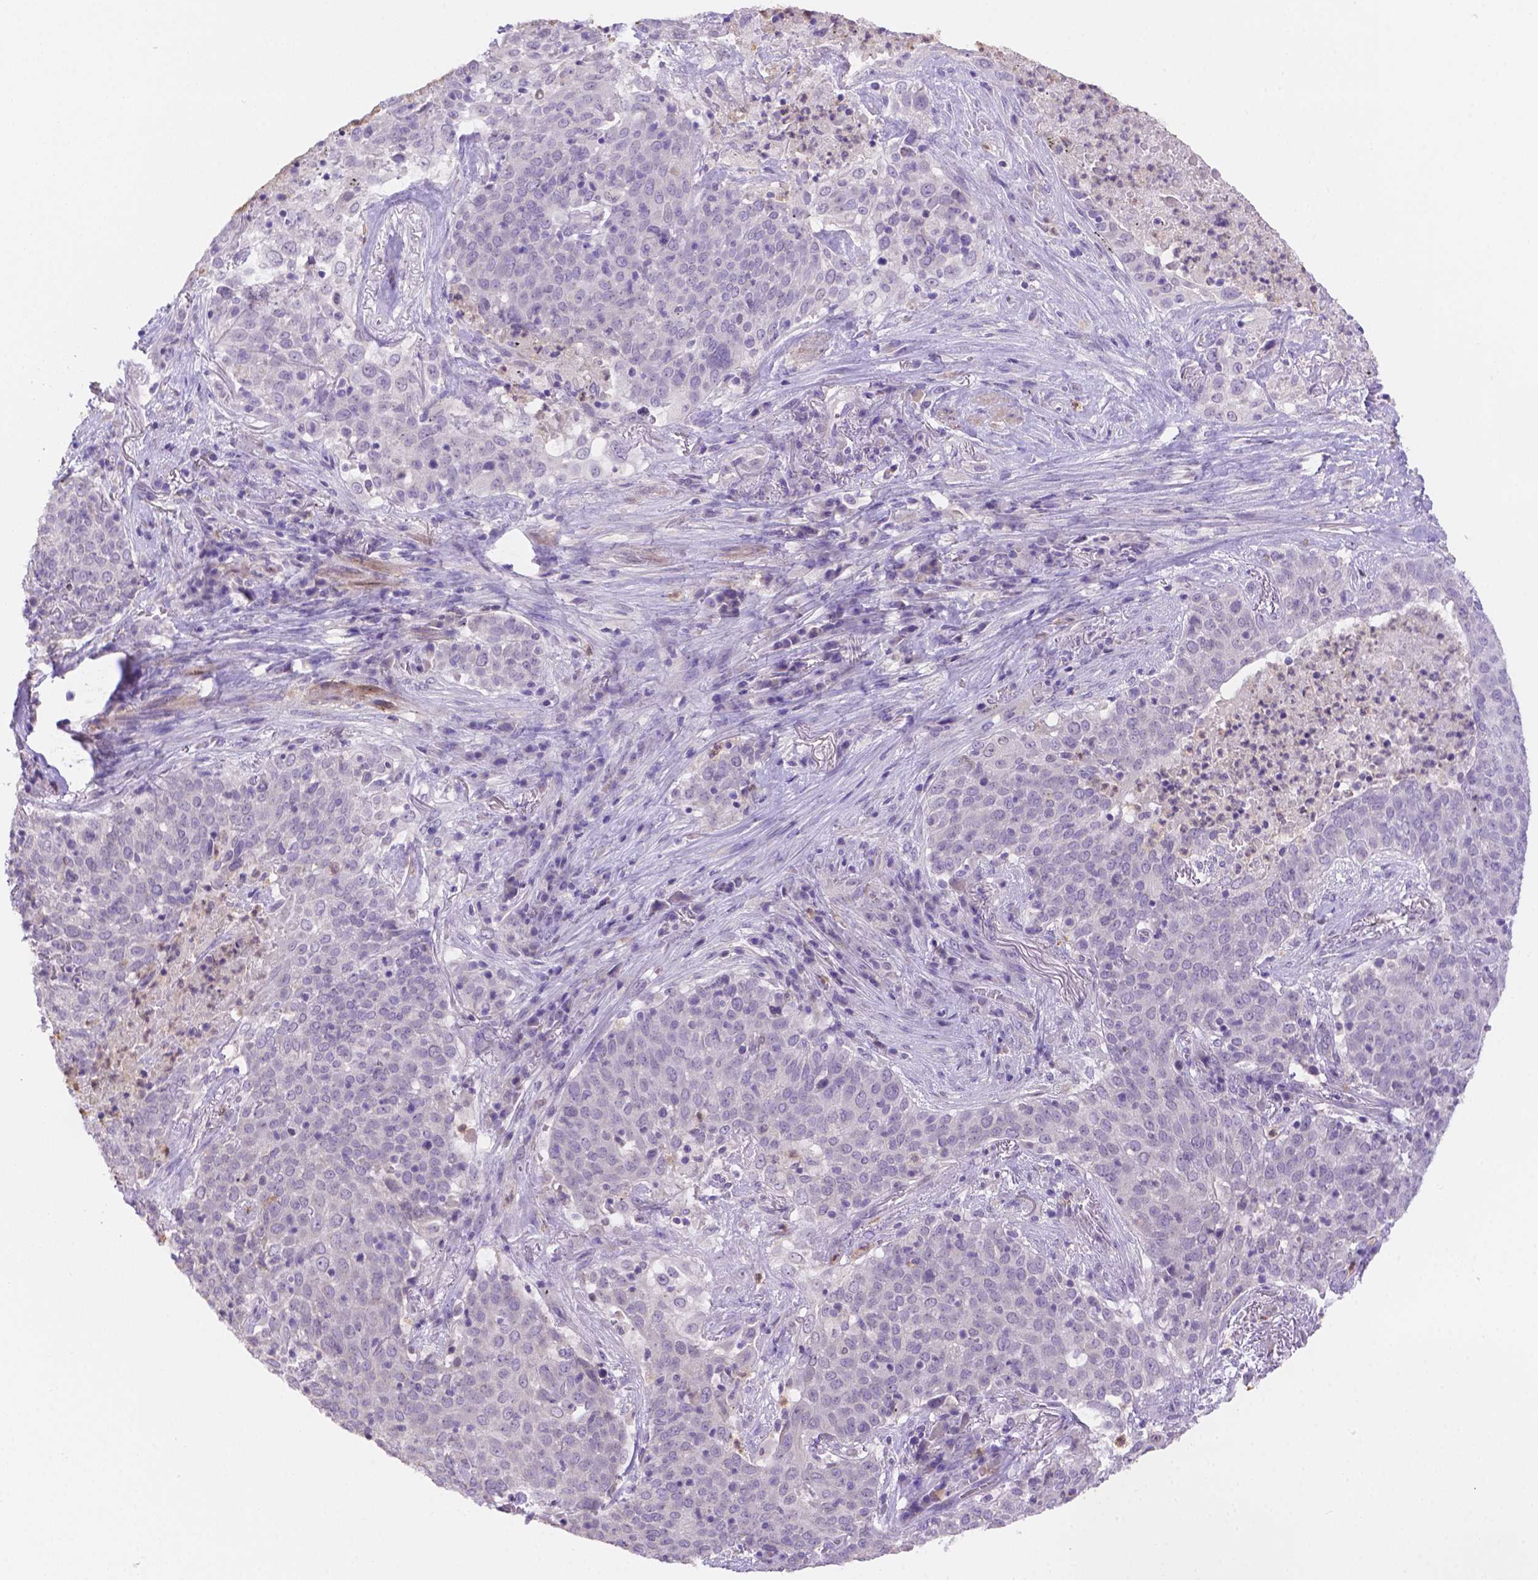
{"staining": {"intensity": "negative", "quantity": "none", "location": "none"}, "tissue": "lung cancer", "cell_type": "Tumor cells", "image_type": "cancer", "snomed": [{"axis": "morphology", "description": "Squamous cell carcinoma, NOS"}, {"axis": "topography", "description": "Lung"}], "caption": "Immunohistochemical staining of human squamous cell carcinoma (lung) shows no significant positivity in tumor cells. (Stains: DAB (3,3'-diaminobenzidine) immunohistochemistry (IHC) with hematoxylin counter stain, Microscopy: brightfield microscopy at high magnification).", "gene": "NXPE2", "patient": {"sex": "male", "age": 82}}